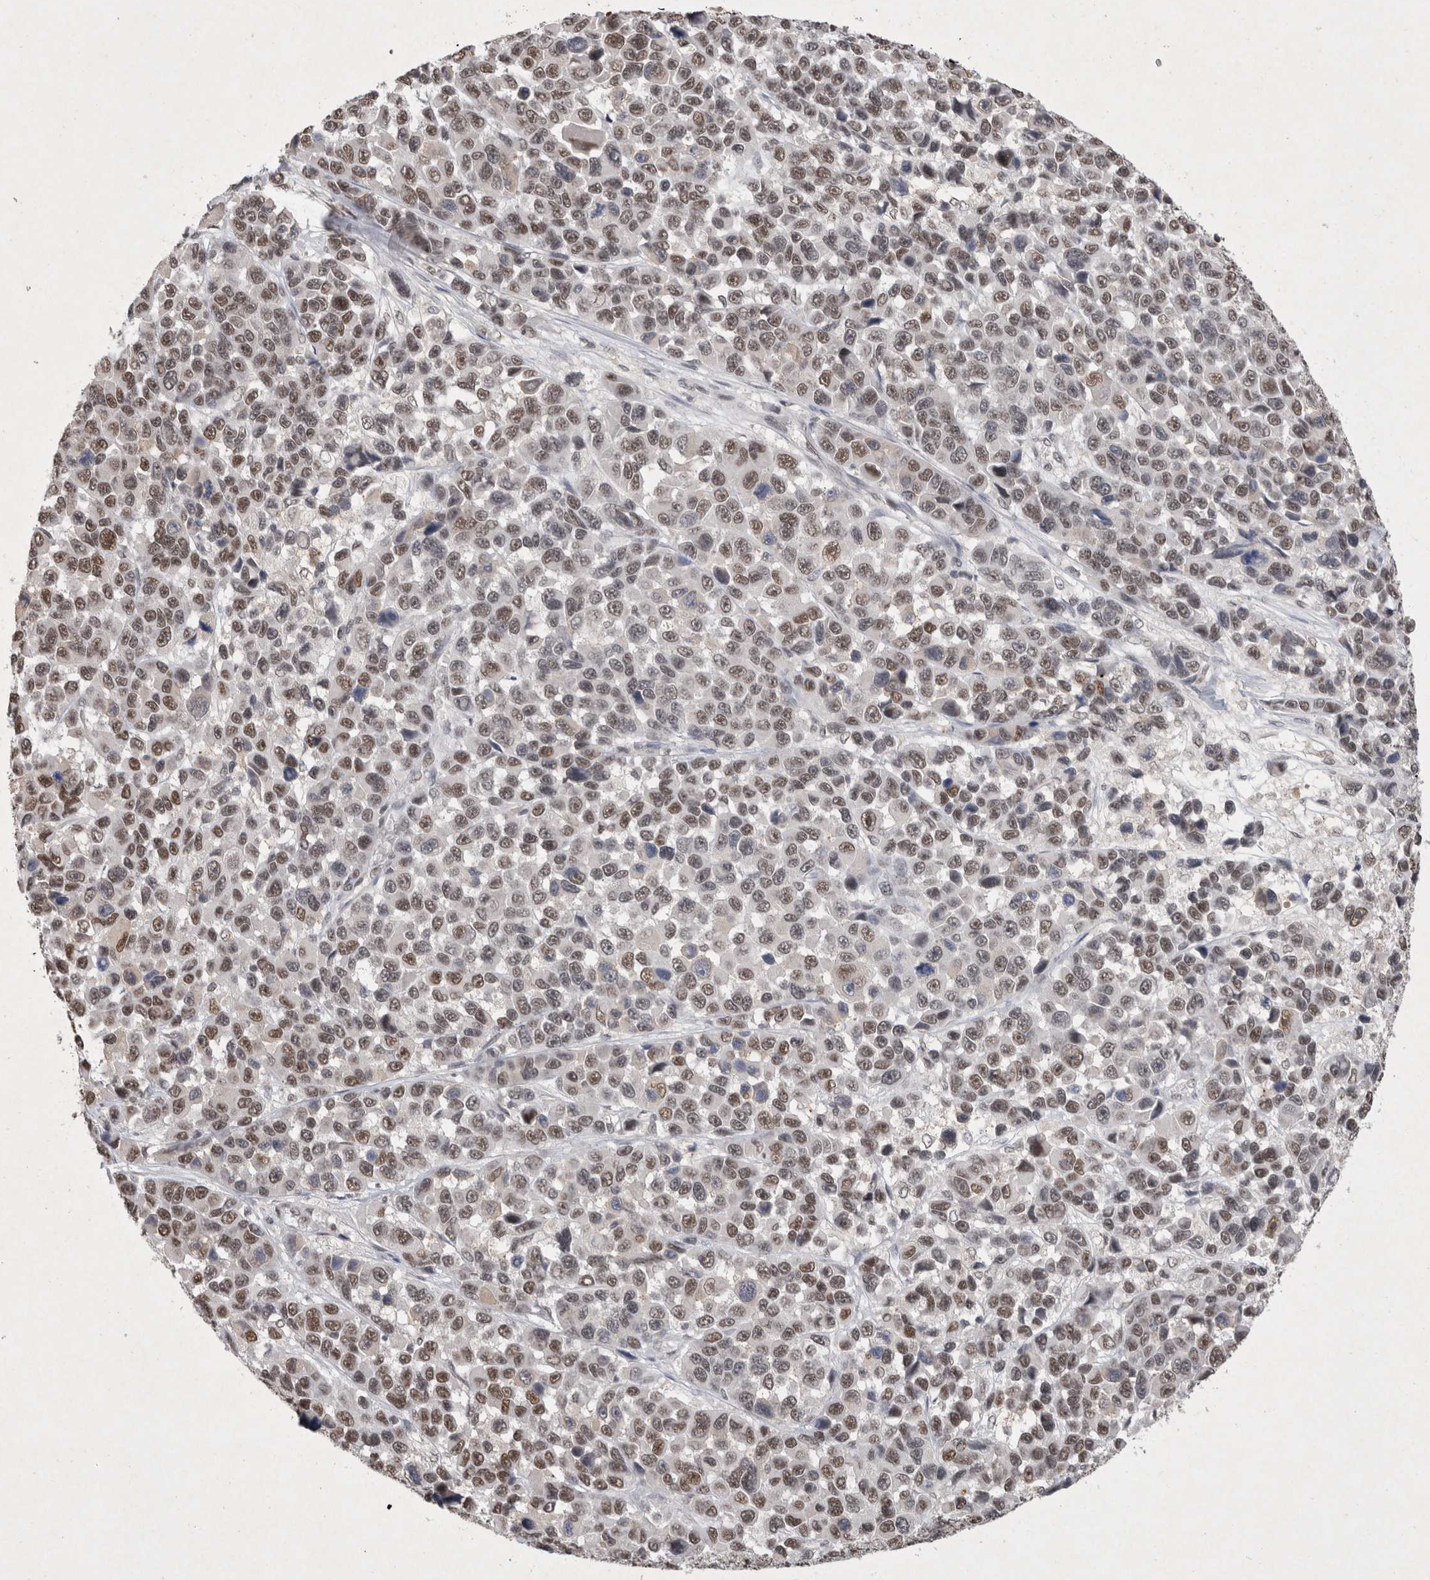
{"staining": {"intensity": "strong", "quantity": ">75%", "location": "nuclear"}, "tissue": "melanoma", "cell_type": "Tumor cells", "image_type": "cancer", "snomed": [{"axis": "morphology", "description": "Malignant melanoma, NOS"}, {"axis": "topography", "description": "Skin"}], "caption": "Approximately >75% of tumor cells in human malignant melanoma exhibit strong nuclear protein staining as visualized by brown immunohistochemical staining.", "gene": "XRCC5", "patient": {"sex": "male", "age": 53}}